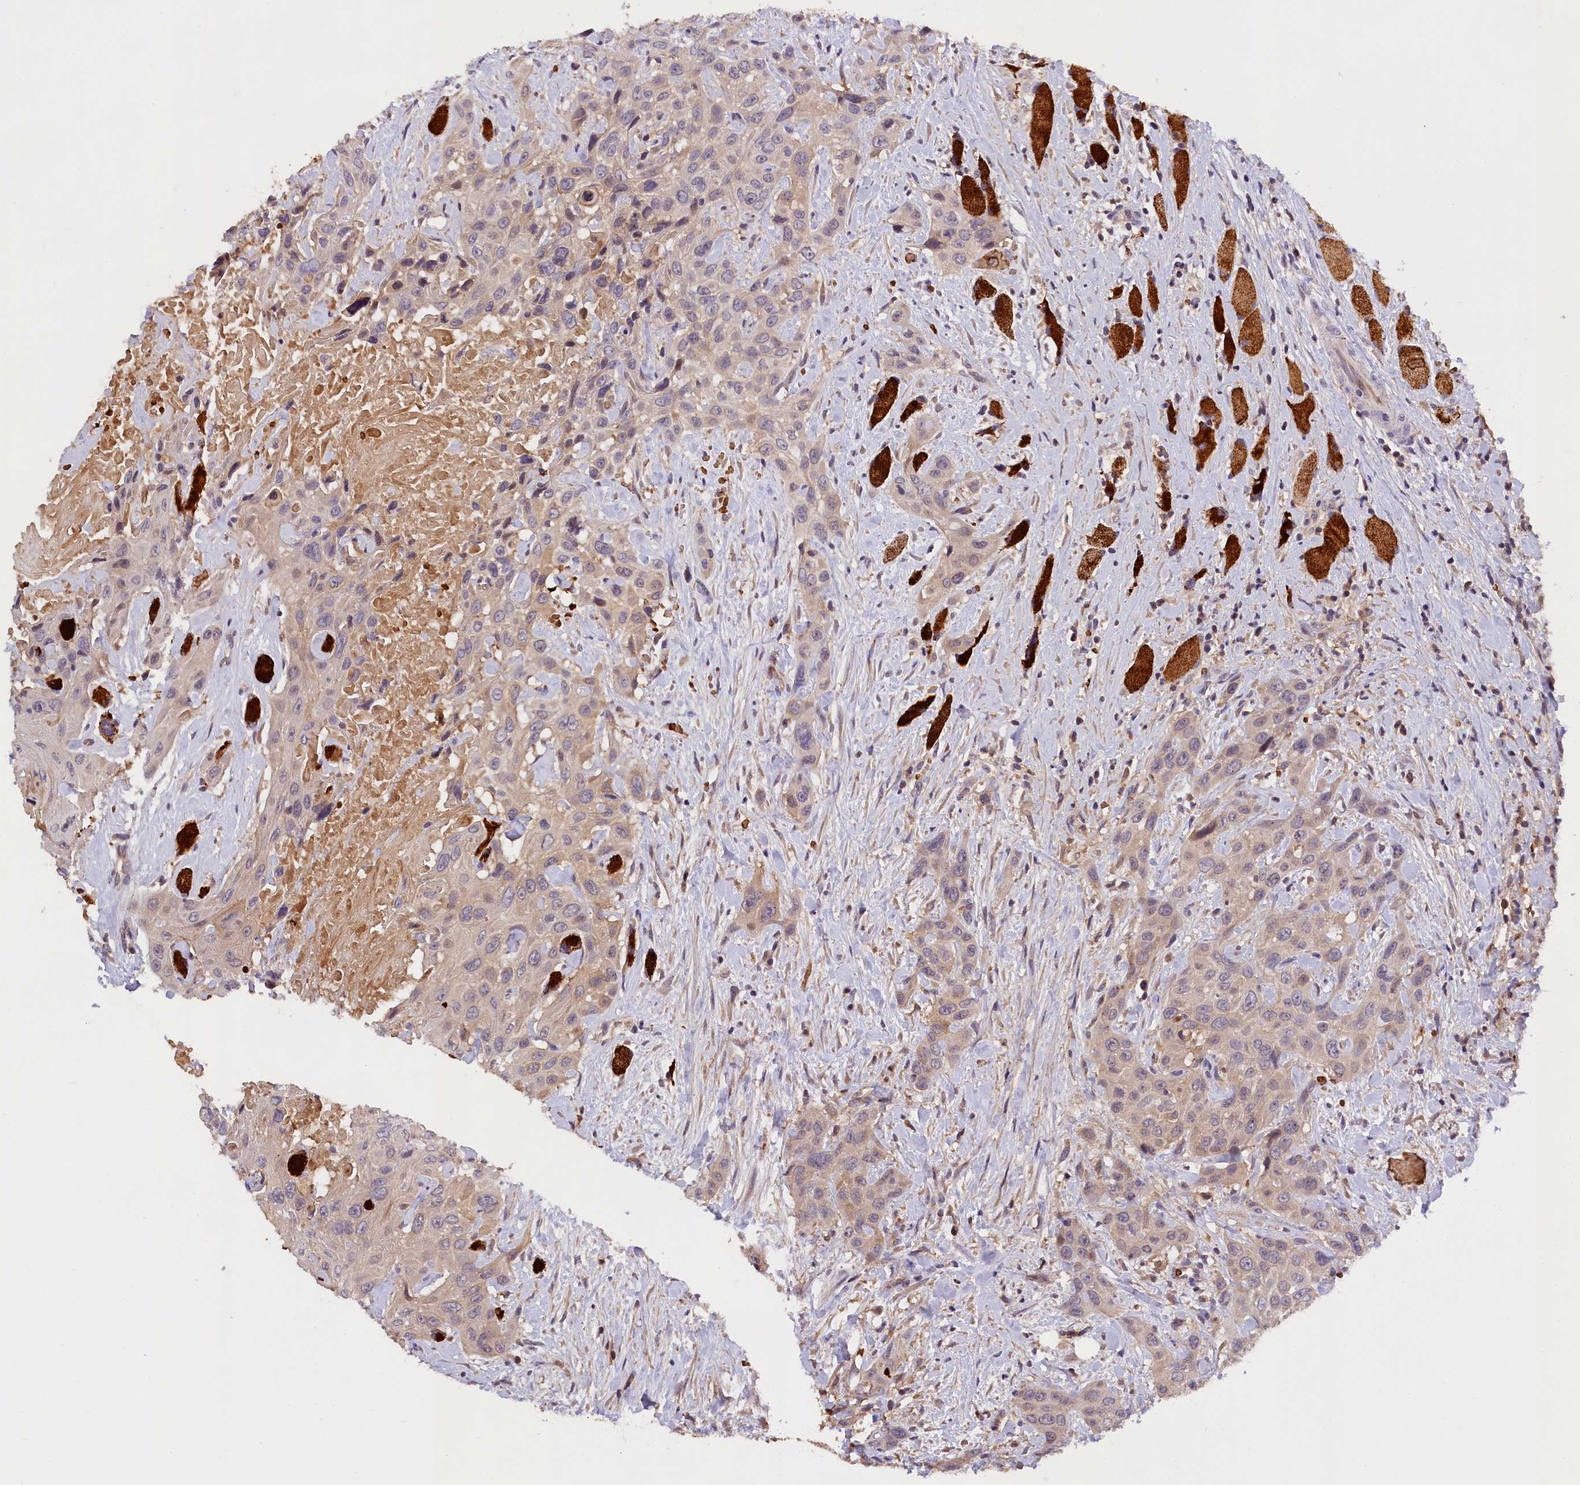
{"staining": {"intensity": "weak", "quantity": "<25%", "location": "cytoplasmic/membranous"}, "tissue": "head and neck cancer", "cell_type": "Tumor cells", "image_type": "cancer", "snomed": [{"axis": "morphology", "description": "Squamous cell carcinoma, NOS"}, {"axis": "topography", "description": "Head-Neck"}], "caption": "There is no significant positivity in tumor cells of head and neck cancer.", "gene": "PHAF1", "patient": {"sex": "male", "age": 81}}